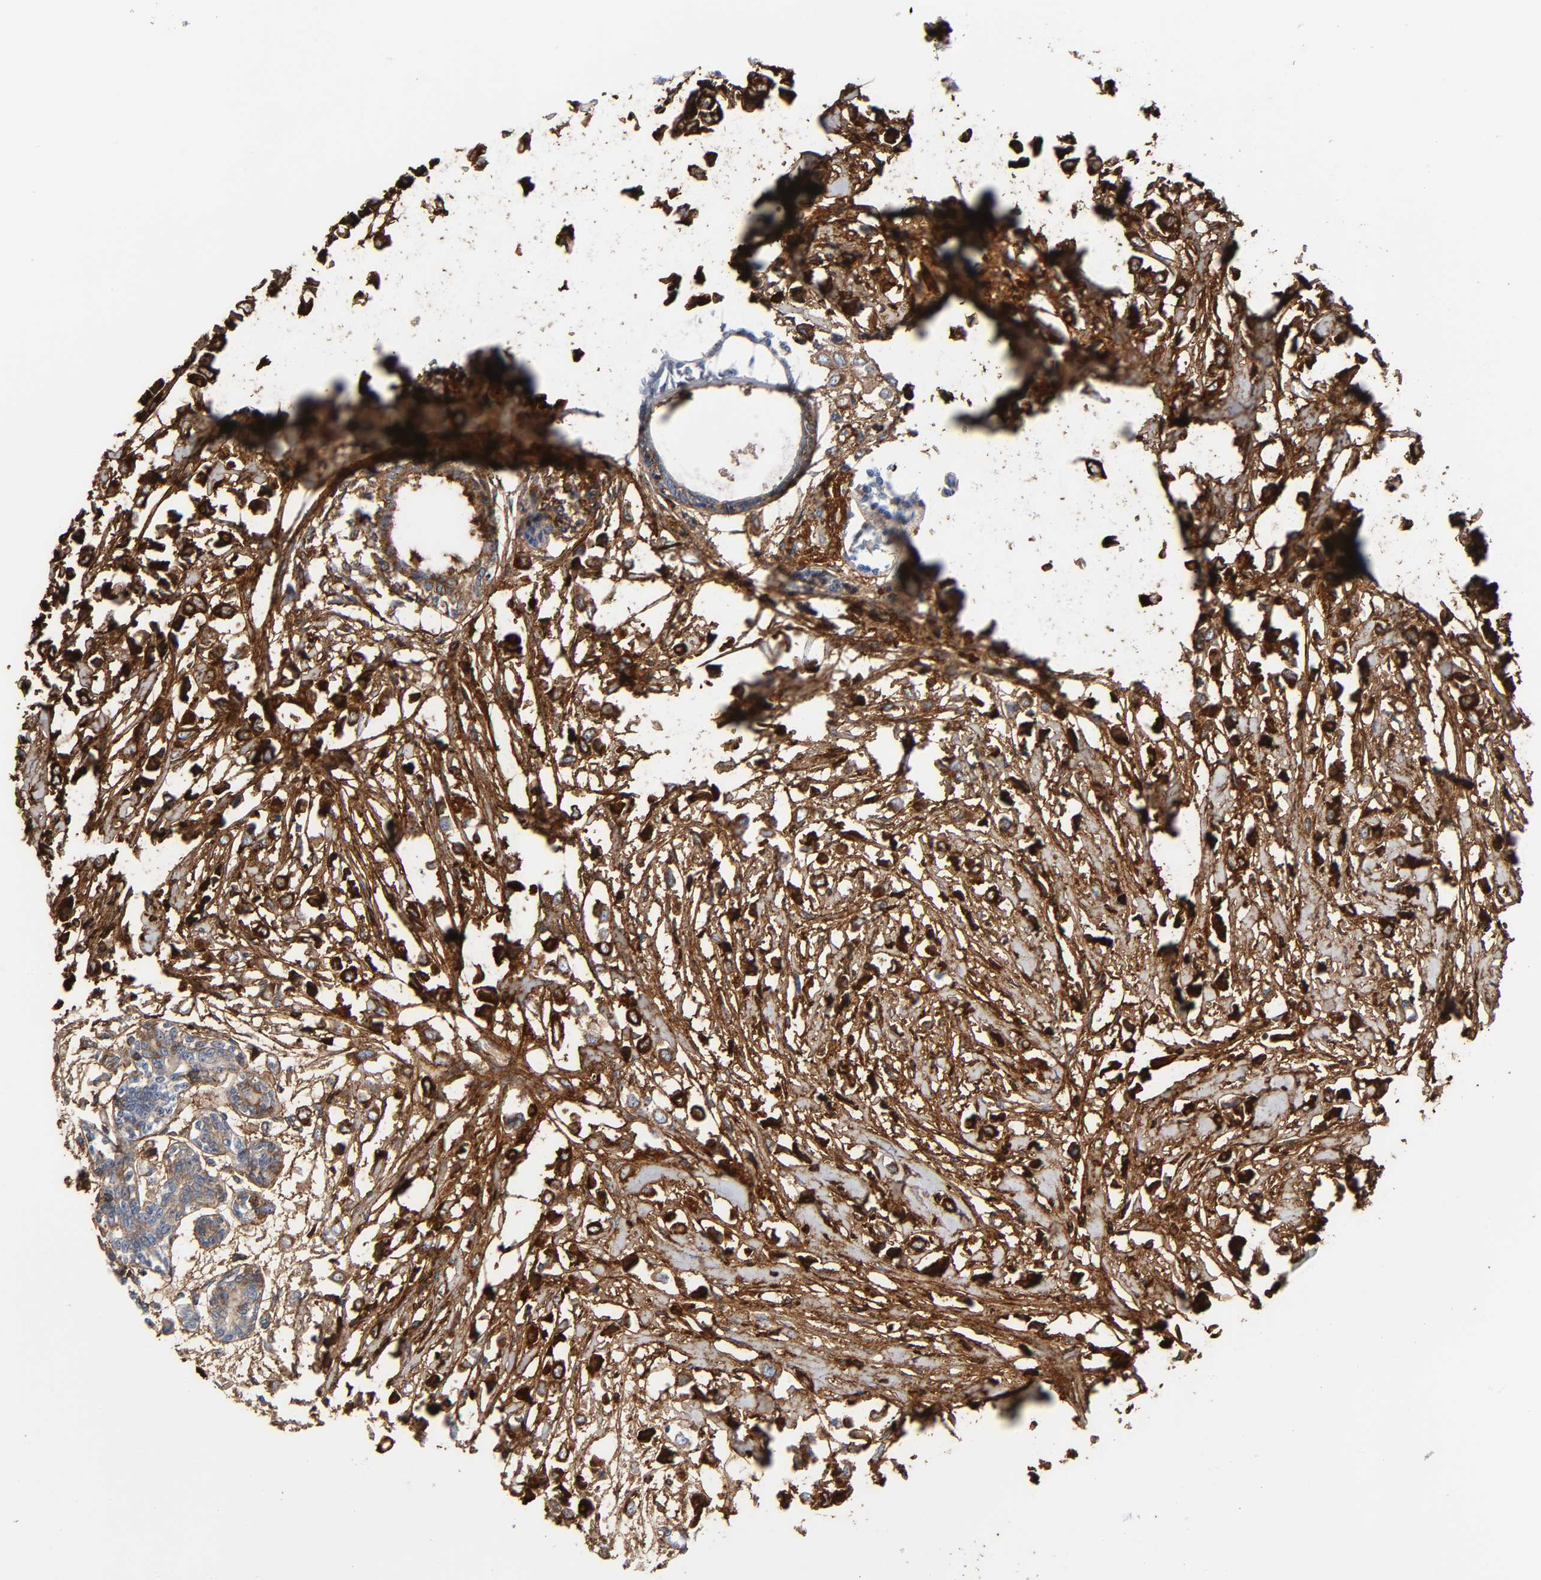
{"staining": {"intensity": "strong", "quantity": "25%-75%", "location": "cytoplasmic/membranous"}, "tissue": "breast cancer", "cell_type": "Tumor cells", "image_type": "cancer", "snomed": [{"axis": "morphology", "description": "Lobular carcinoma"}, {"axis": "topography", "description": "Breast"}], "caption": "Immunohistochemical staining of breast cancer (lobular carcinoma) reveals strong cytoplasmic/membranous protein positivity in about 25%-75% of tumor cells.", "gene": "FBLN1", "patient": {"sex": "female", "age": 51}}